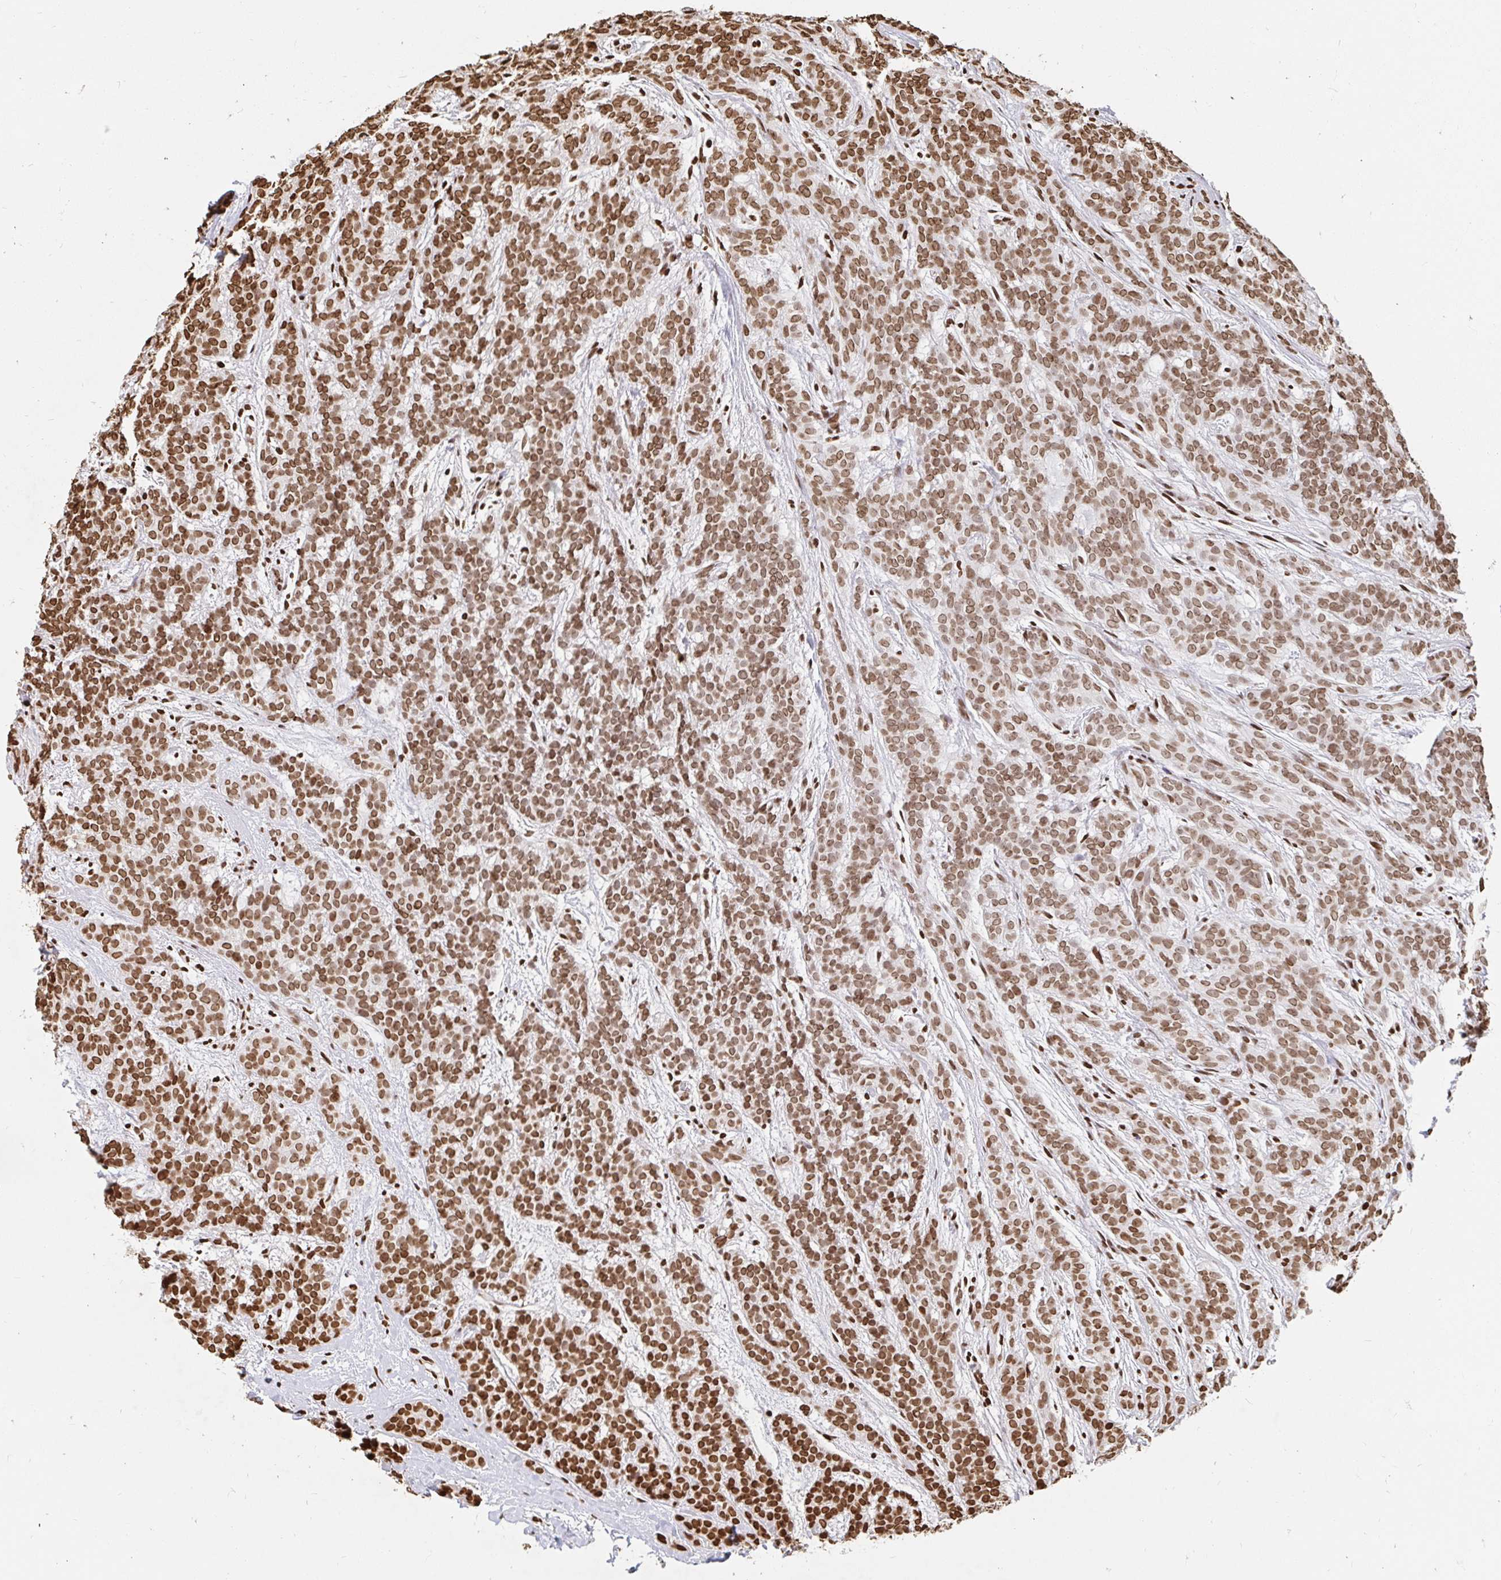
{"staining": {"intensity": "moderate", "quantity": ">75%", "location": "nuclear"}, "tissue": "head and neck cancer", "cell_type": "Tumor cells", "image_type": "cancer", "snomed": [{"axis": "morphology", "description": "Normal tissue, NOS"}, {"axis": "morphology", "description": "Adenocarcinoma, NOS"}, {"axis": "topography", "description": "Oral tissue"}, {"axis": "topography", "description": "Head-Neck"}], "caption": "Immunohistochemistry (IHC) photomicrograph of human head and neck adenocarcinoma stained for a protein (brown), which demonstrates medium levels of moderate nuclear positivity in approximately >75% of tumor cells.", "gene": "H2BC5", "patient": {"sex": "female", "age": 57}}